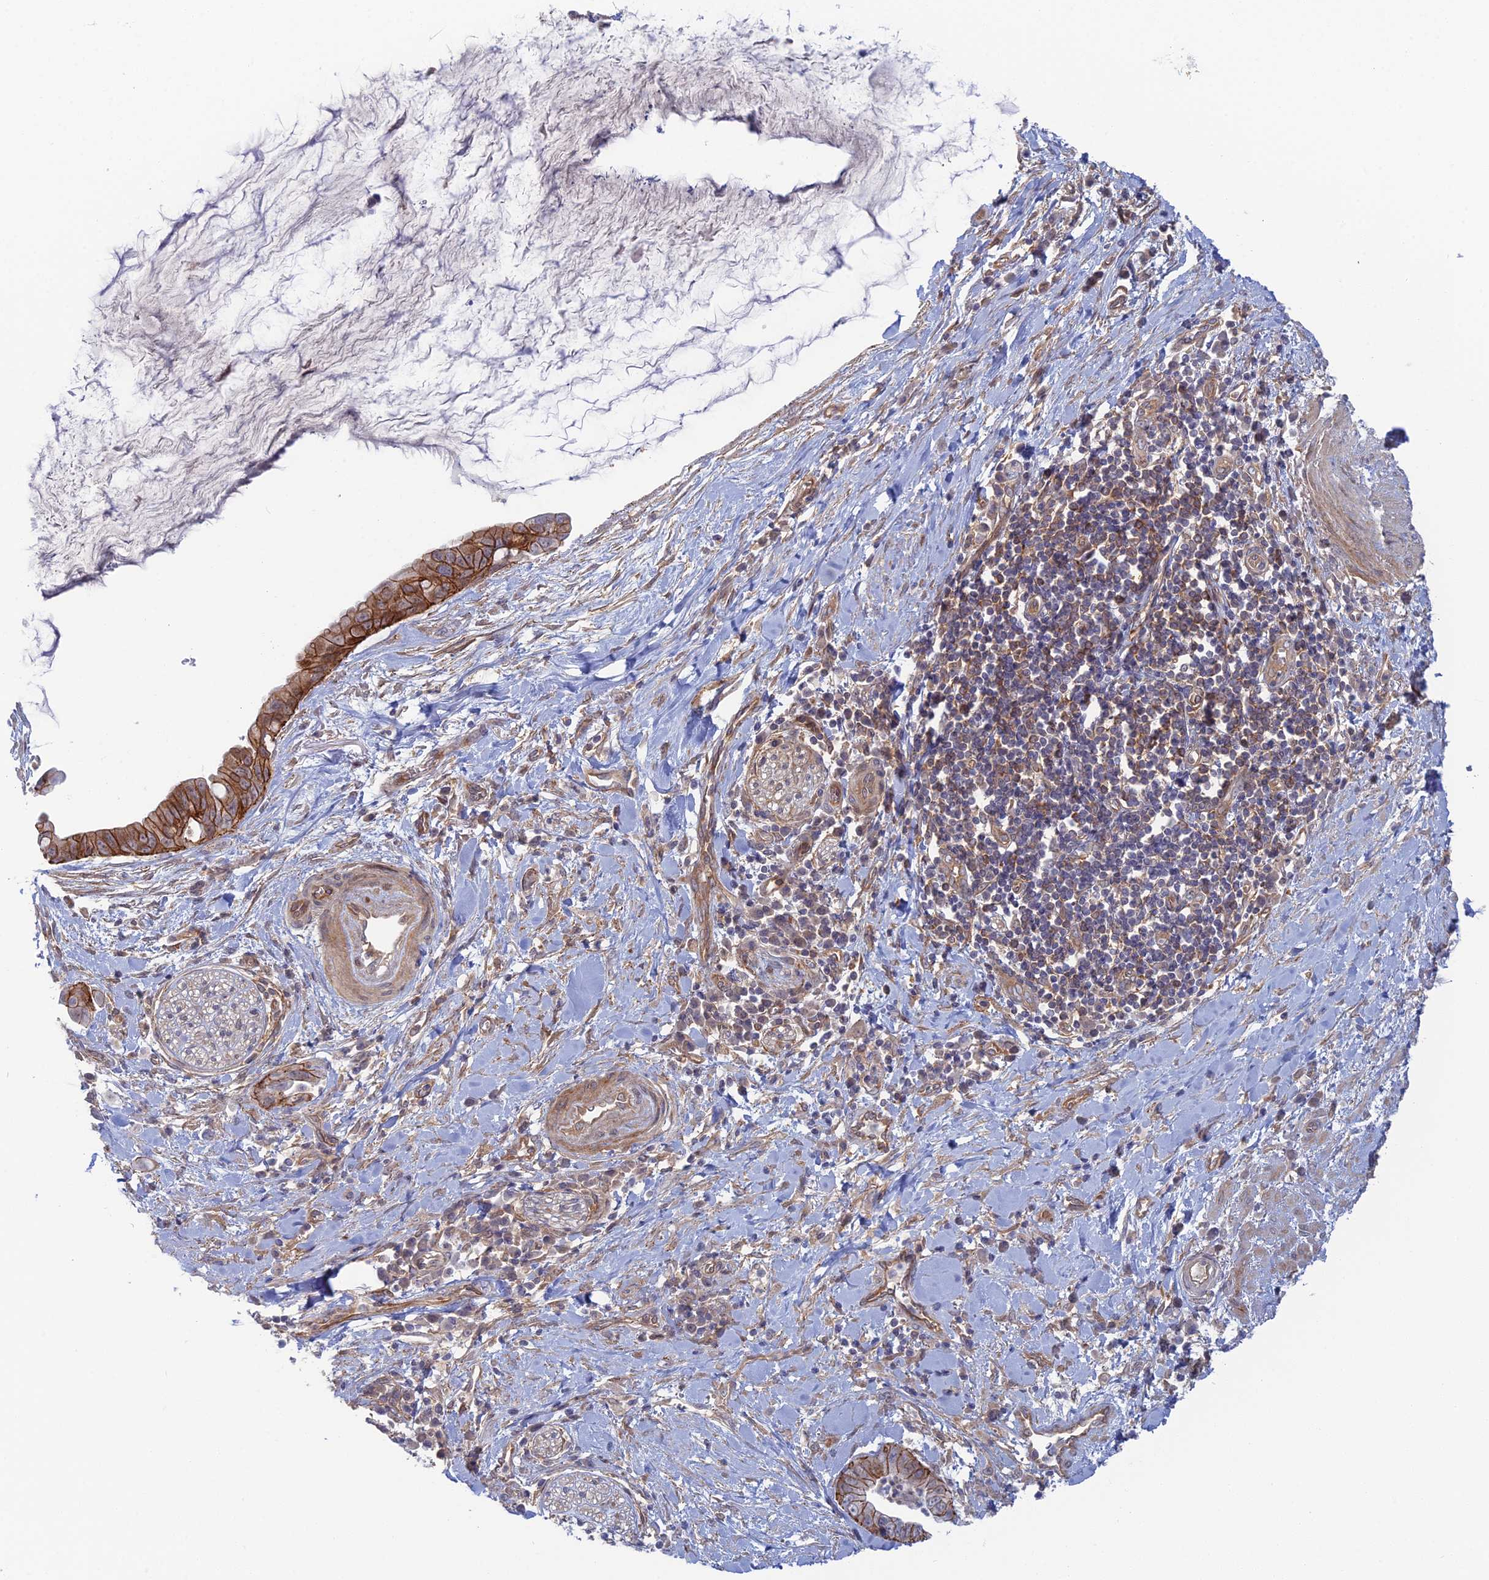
{"staining": {"intensity": "moderate", "quantity": ">75%", "location": "cytoplasmic/membranous"}, "tissue": "pancreatic cancer", "cell_type": "Tumor cells", "image_type": "cancer", "snomed": [{"axis": "morphology", "description": "Adenocarcinoma, NOS"}, {"axis": "topography", "description": "Pancreas"}], "caption": "A high-resolution micrograph shows IHC staining of pancreatic adenocarcinoma, which demonstrates moderate cytoplasmic/membranous positivity in about >75% of tumor cells. The protein of interest is shown in brown color, while the nuclei are stained blue.", "gene": "ABHD1", "patient": {"sex": "male", "age": 75}}